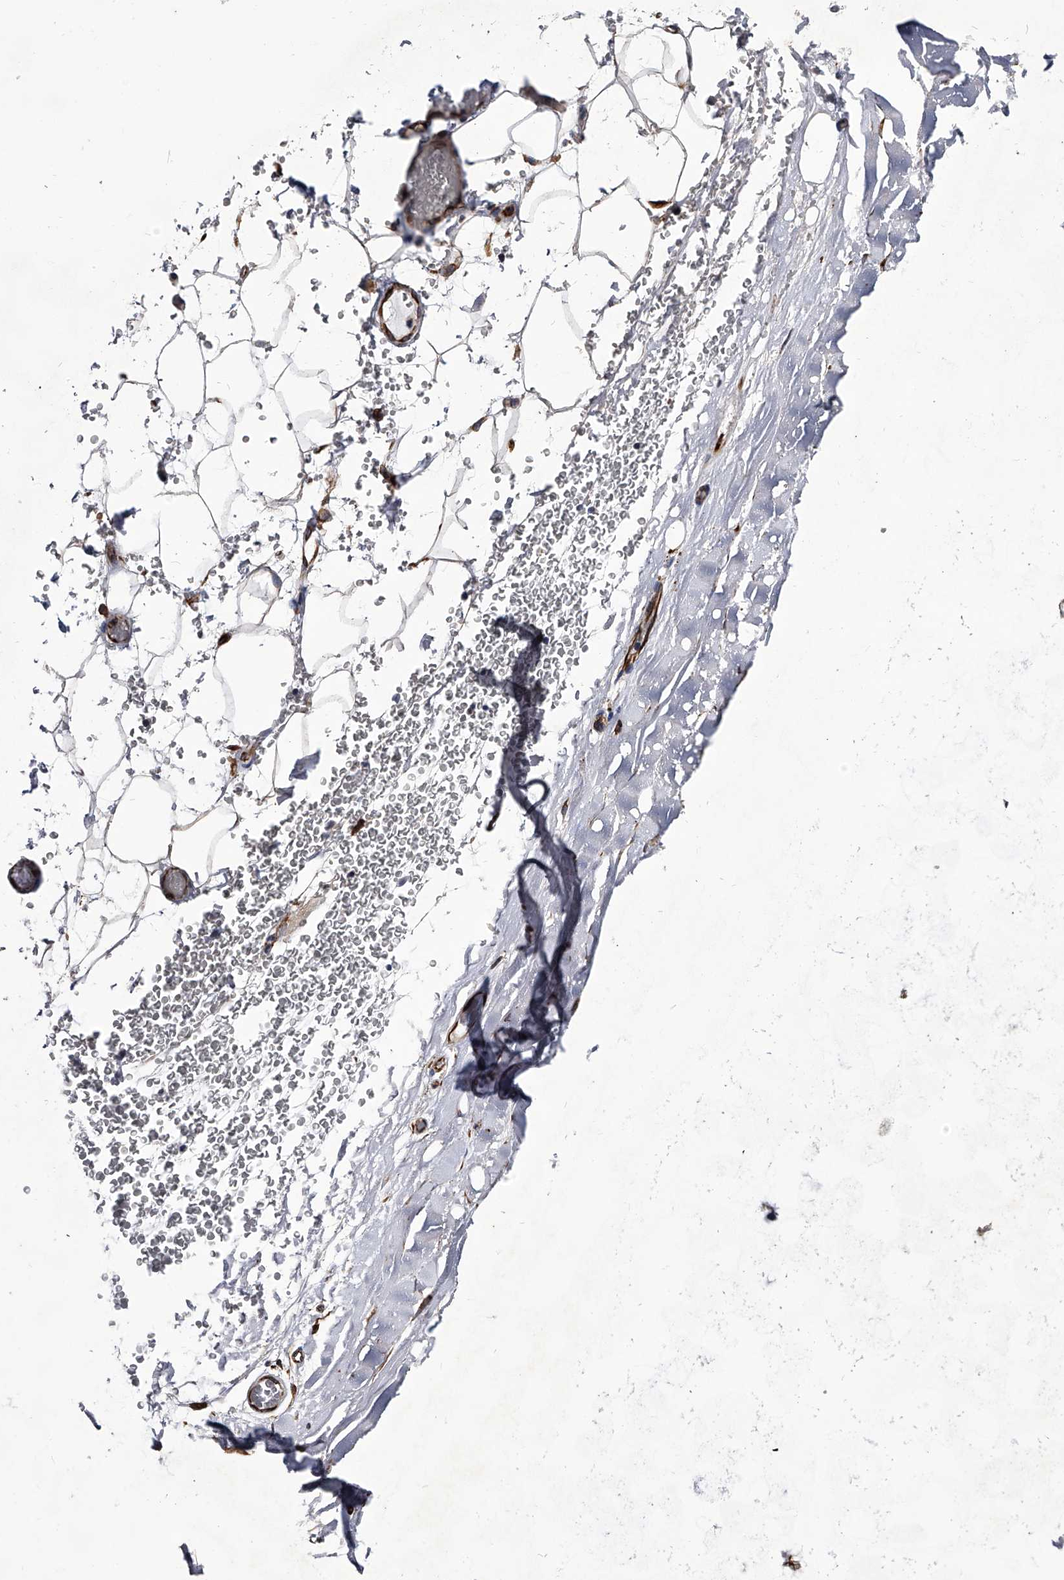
{"staining": {"intensity": "weak", "quantity": ">75%", "location": "cytoplasmic/membranous"}, "tissue": "adipose tissue", "cell_type": "Adipocytes", "image_type": "normal", "snomed": [{"axis": "morphology", "description": "Normal tissue, NOS"}, {"axis": "topography", "description": "Bronchus"}], "caption": "Benign adipose tissue exhibits weak cytoplasmic/membranous expression in about >75% of adipocytes (DAB IHC with brightfield microscopy, high magnification)..", "gene": "EFCAB7", "patient": {"sex": "male", "age": 66}}